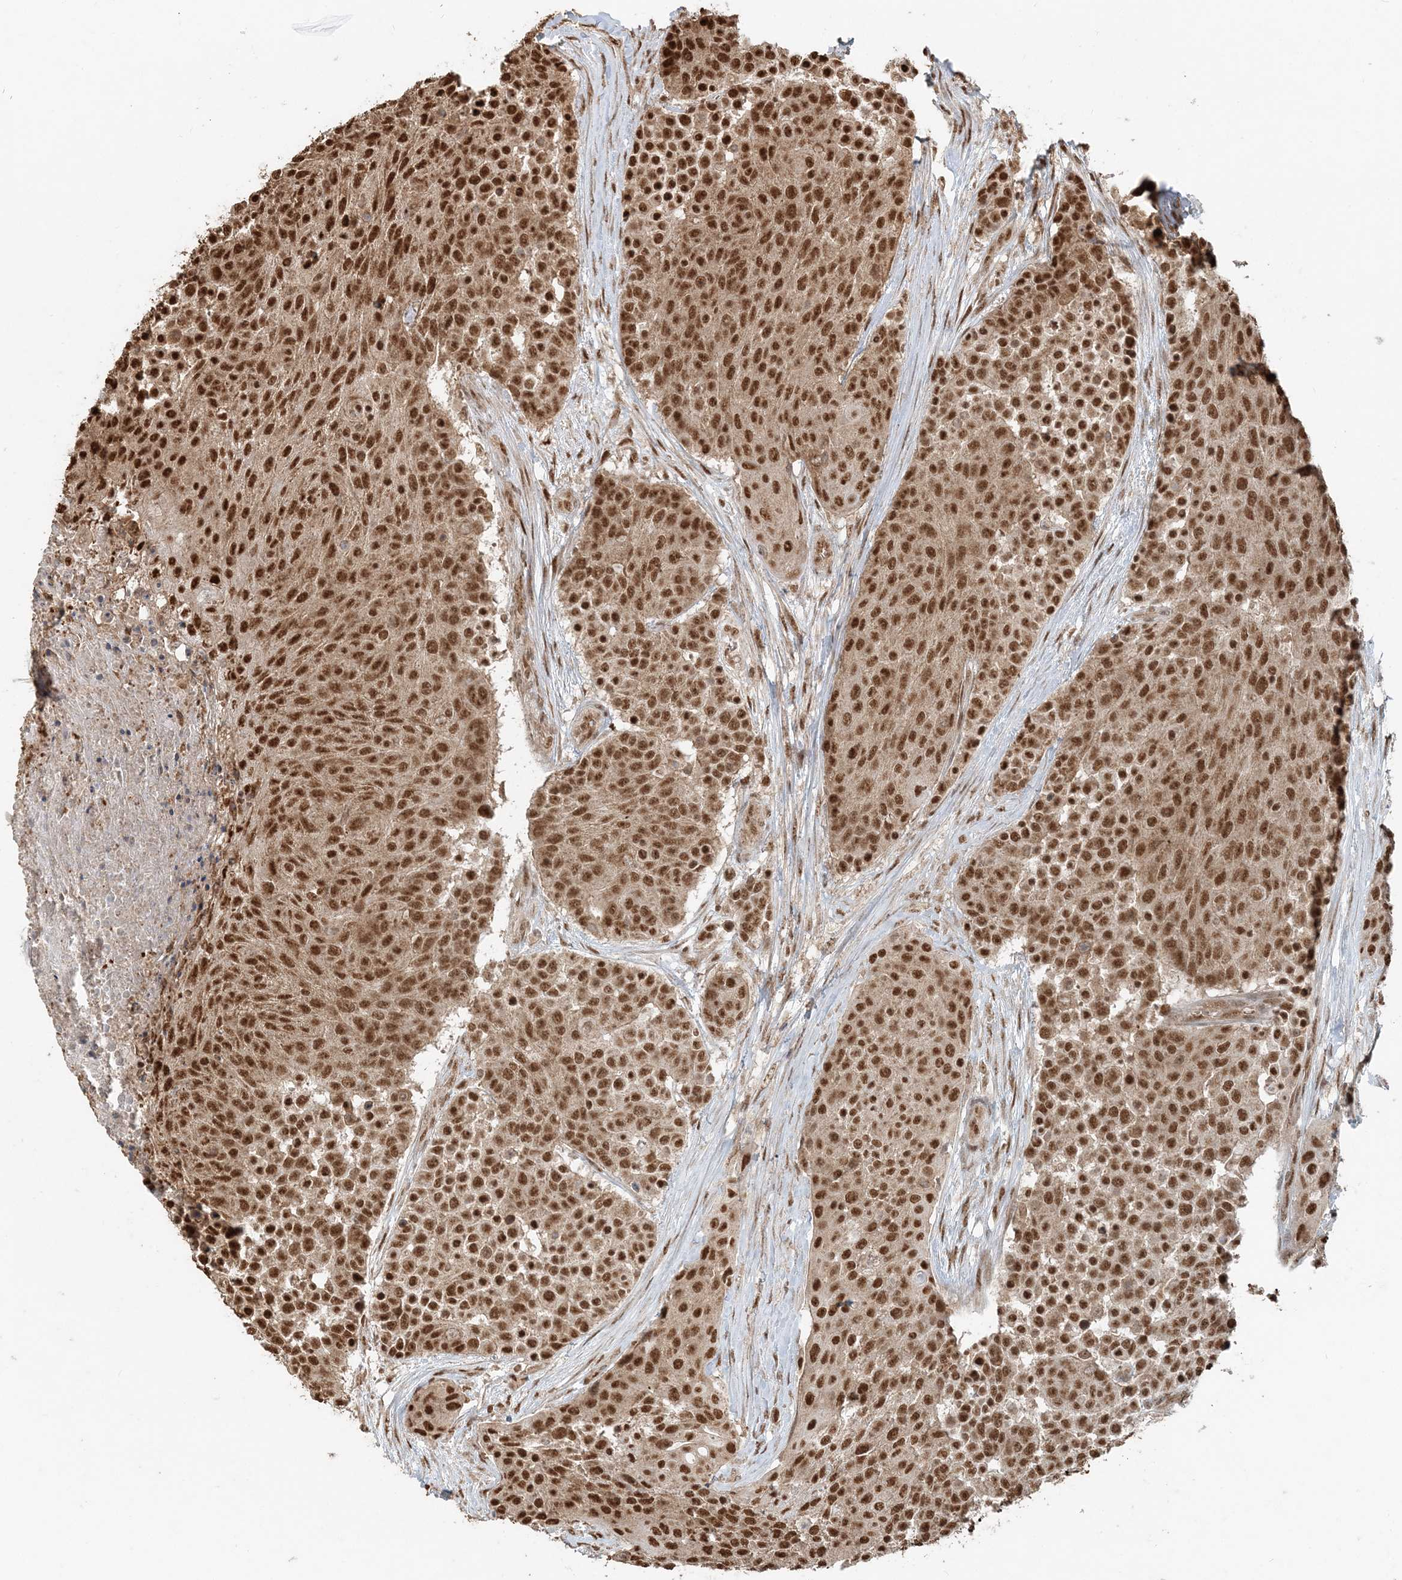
{"staining": {"intensity": "moderate", "quantity": ">75%", "location": "nuclear"}, "tissue": "urothelial cancer", "cell_type": "Tumor cells", "image_type": "cancer", "snomed": [{"axis": "morphology", "description": "Urothelial carcinoma, High grade"}, {"axis": "topography", "description": "Urinary bladder"}], "caption": "Urothelial cancer stained with IHC shows moderate nuclear staining in about >75% of tumor cells.", "gene": "ARHGAP35", "patient": {"sex": "female", "age": 63}}